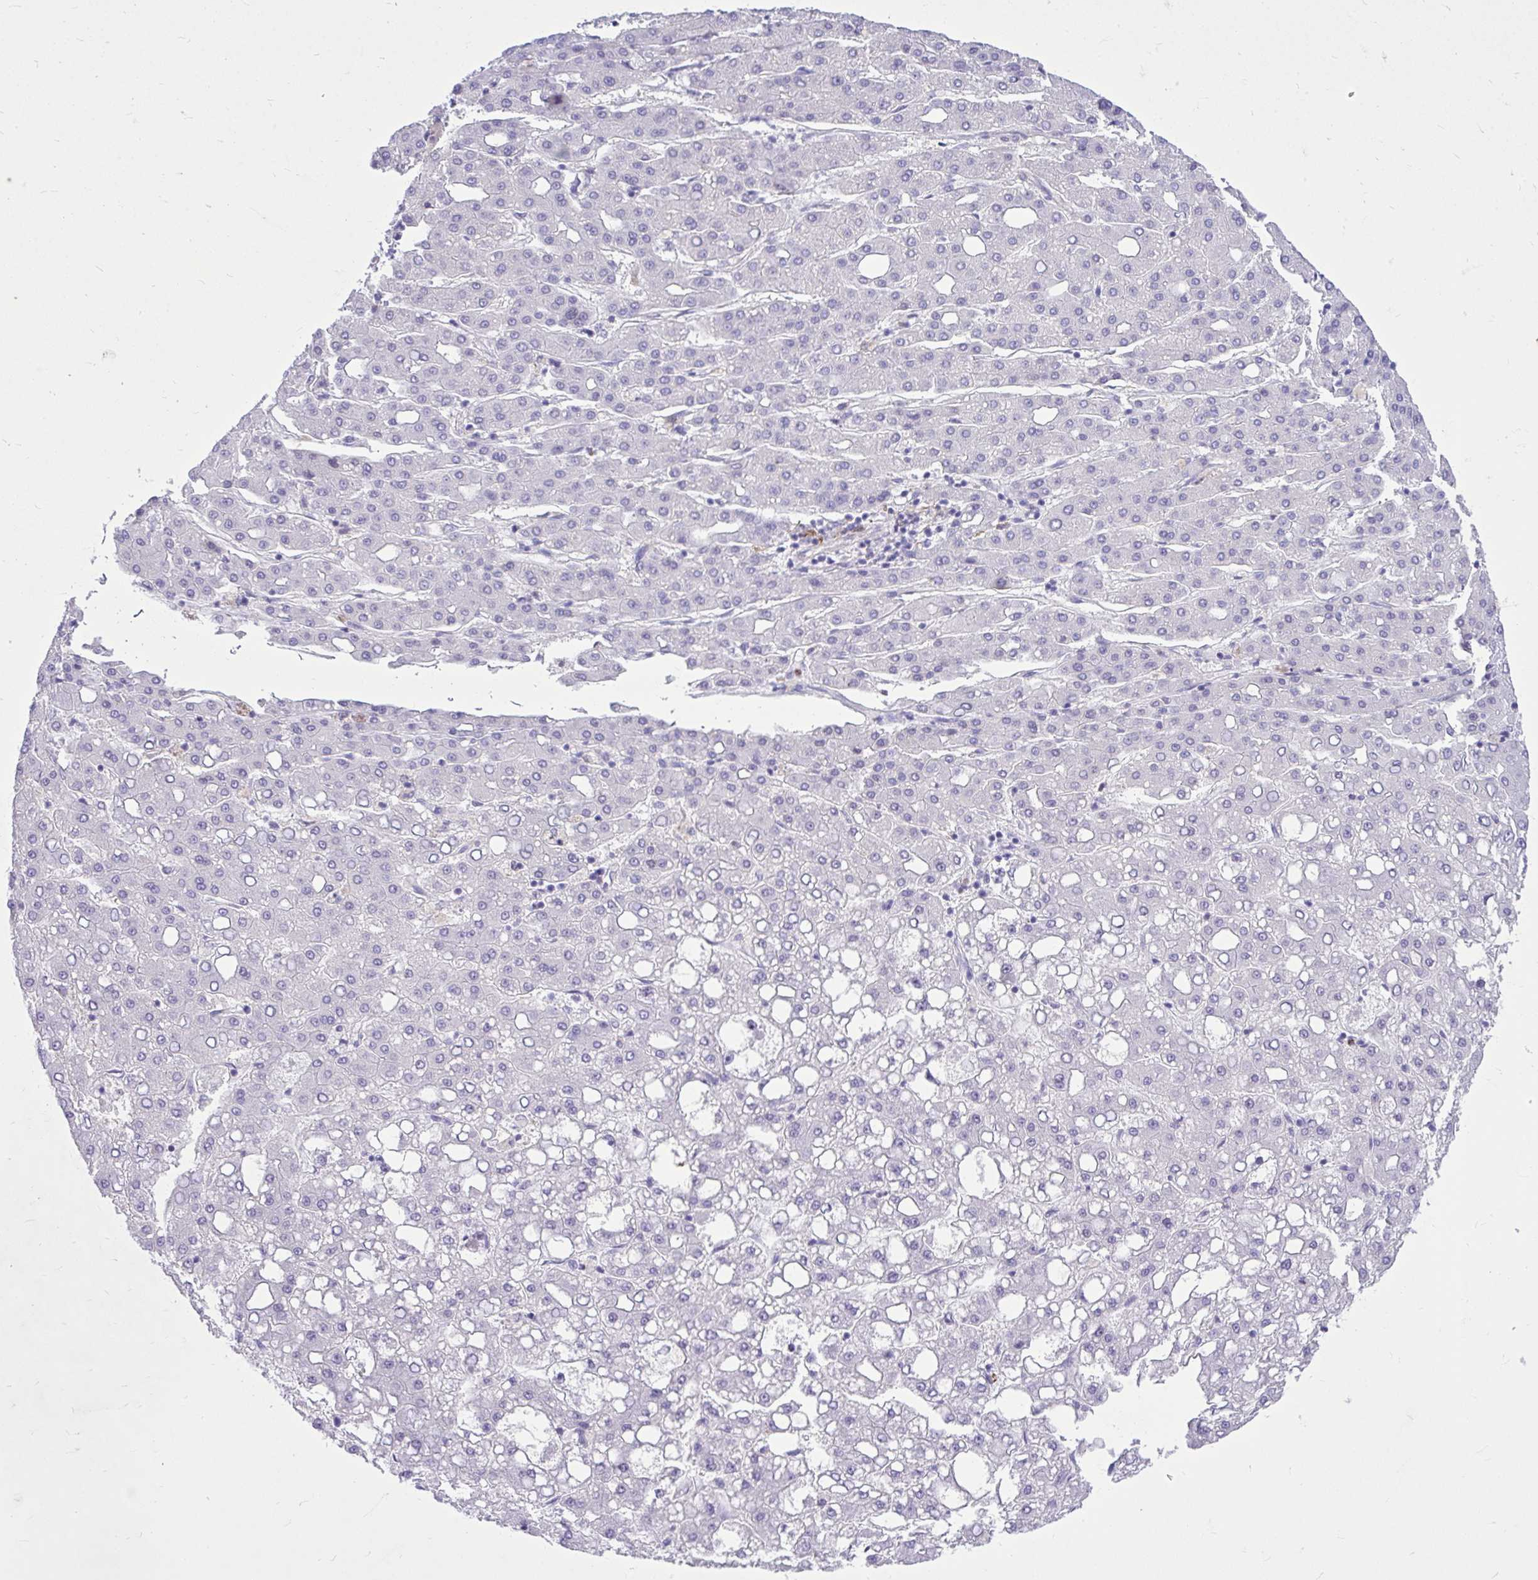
{"staining": {"intensity": "negative", "quantity": "none", "location": "none"}, "tissue": "liver cancer", "cell_type": "Tumor cells", "image_type": "cancer", "snomed": [{"axis": "morphology", "description": "Carcinoma, Hepatocellular, NOS"}, {"axis": "topography", "description": "Liver"}], "caption": "High magnification brightfield microscopy of liver hepatocellular carcinoma stained with DAB (brown) and counterstained with hematoxylin (blue): tumor cells show no significant expression.", "gene": "TLR7", "patient": {"sex": "male", "age": 65}}